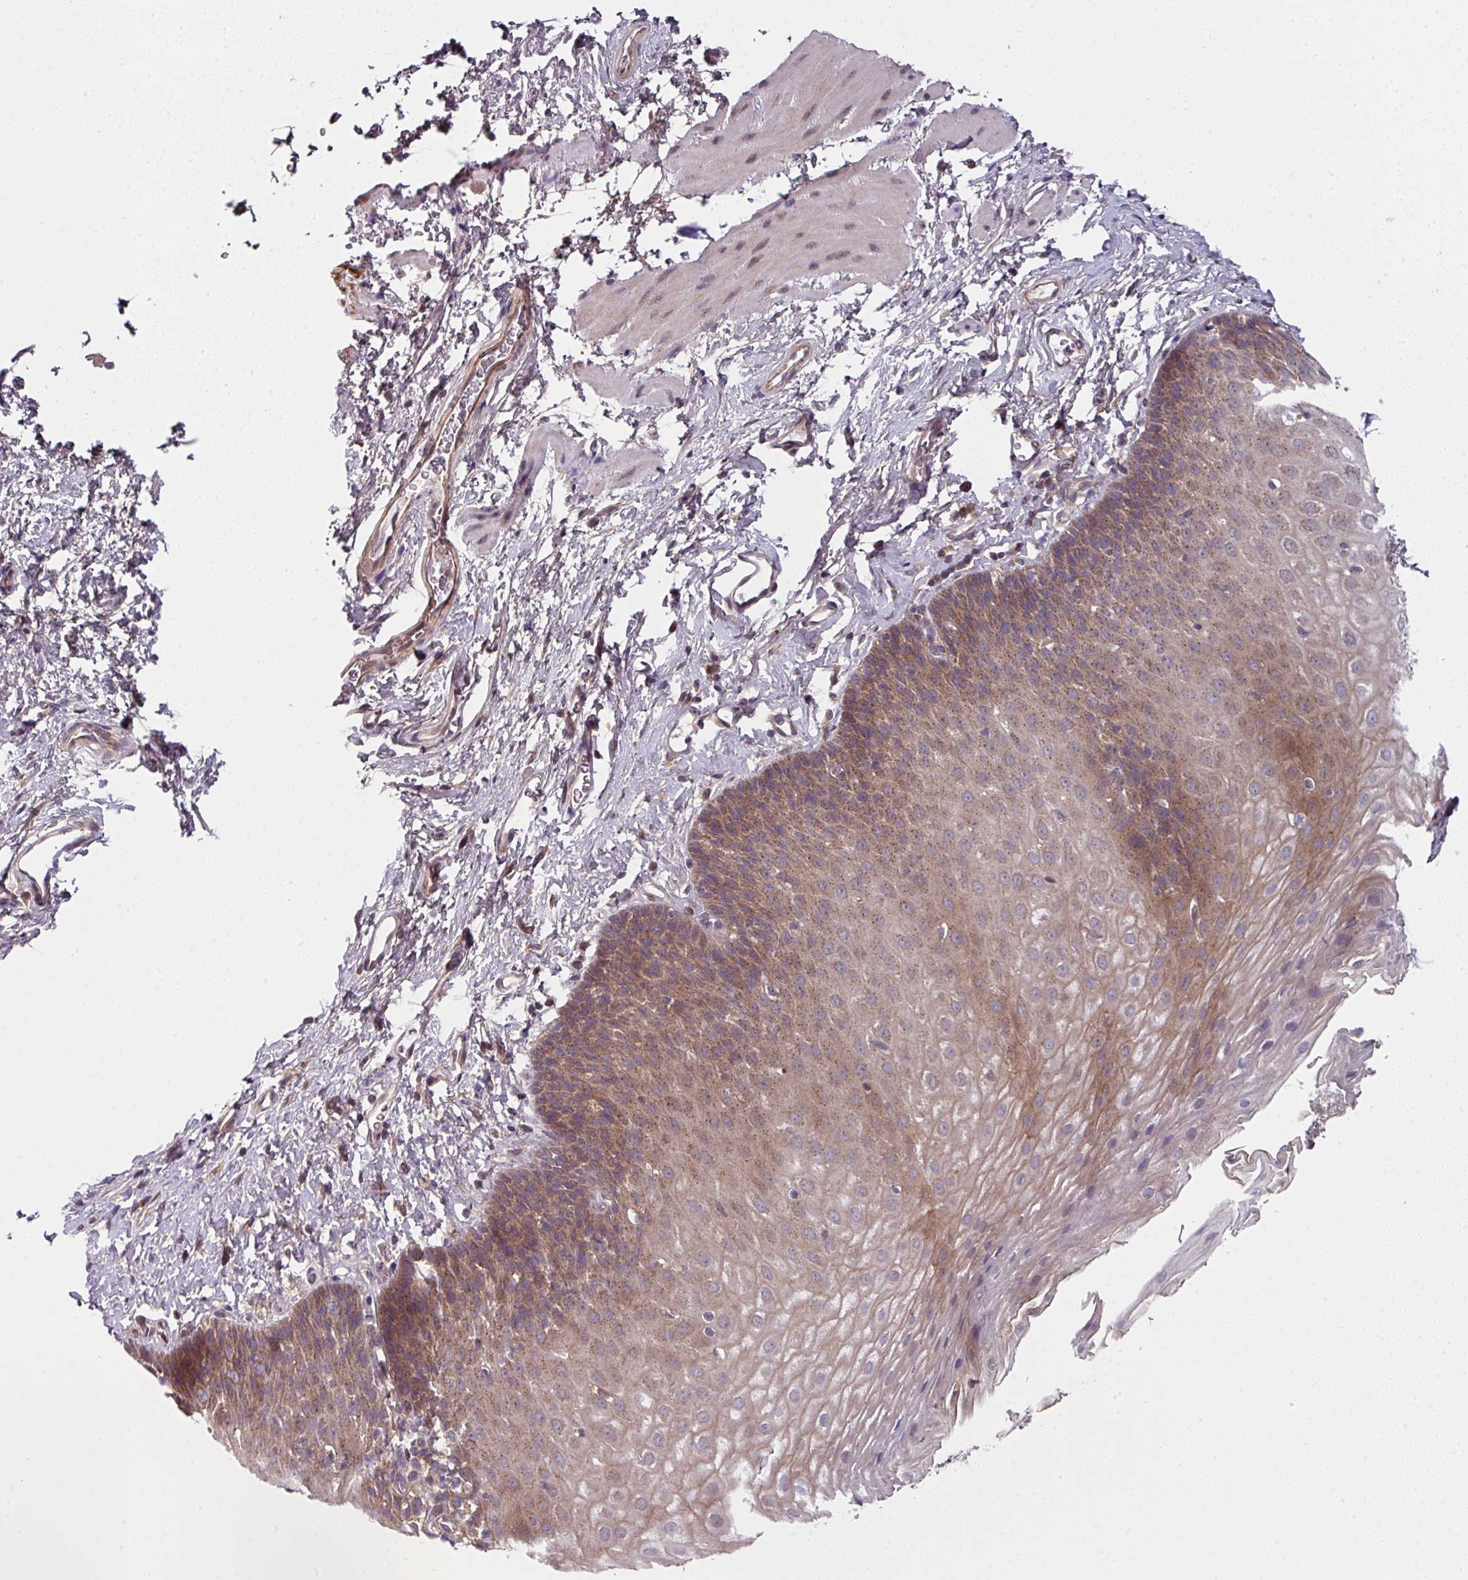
{"staining": {"intensity": "moderate", "quantity": ">75%", "location": "cytoplasmic/membranous"}, "tissue": "esophagus", "cell_type": "Squamous epithelial cells", "image_type": "normal", "snomed": [{"axis": "morphology", "description": "Normal tissue, NOS"}, {"axis": "topography", "description": "Esophagus"}], "caption": "Esophagus stained with DAB (3,3'-diaminobenzidine) immunohistochemistry displays medium levels of moderate cytoplasmic/membranous positivity in approximately >75% of squamous epithelial cells. The protein is stained brown, and the nuclei are stained in blue (DAB (3,3'-diaminobenzidine) IHC with brightfield microscopy, high magnification).", "gene": "CAMLG", "patient": {"sex": "female", "age": 61}}